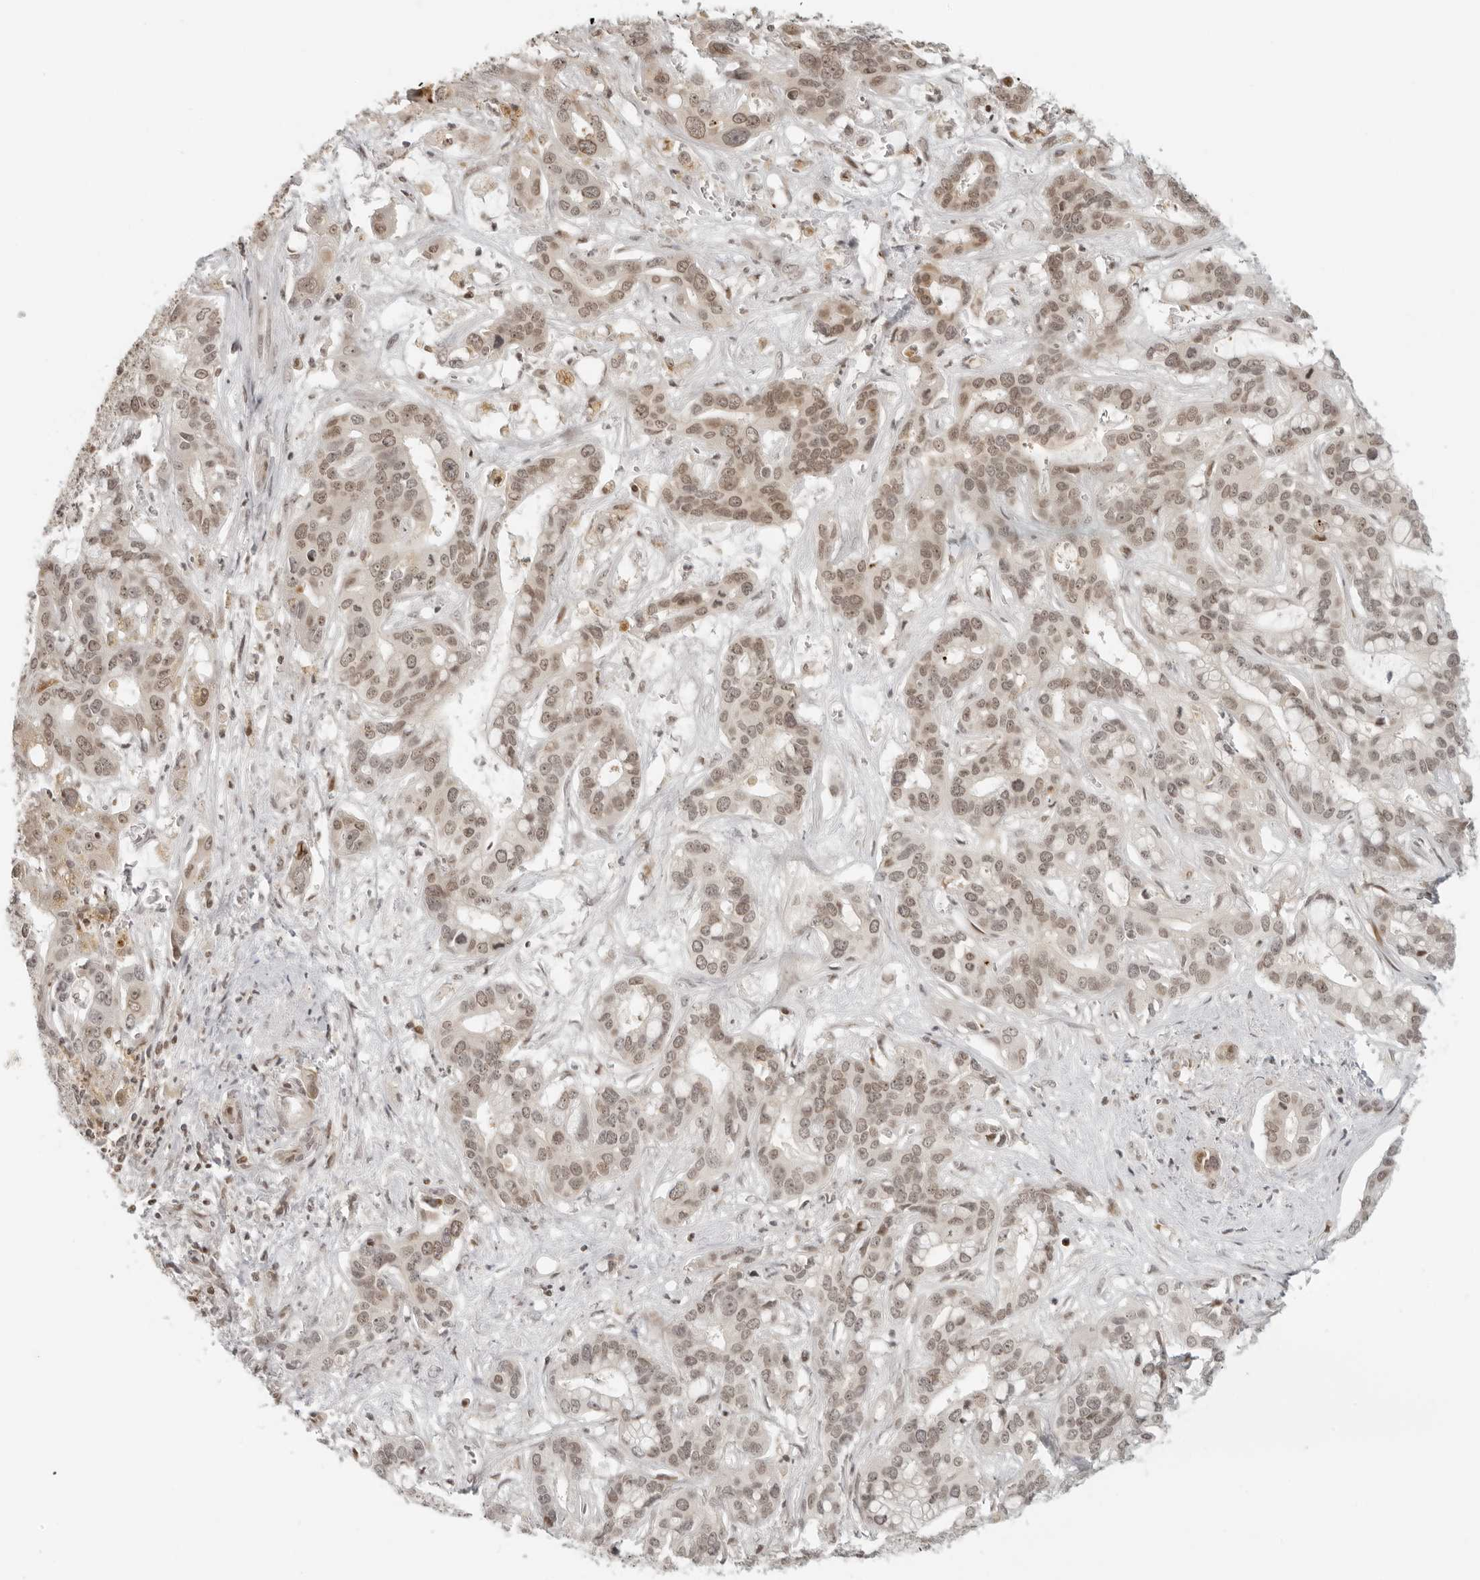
{"staining": {"intensity": "moderate", "quantity": ">75%", "location": "nuclear"}, "tissue": "liver cancer", "cell_type": "Tumor cells", "image_type": "cancer", "snomed": [{"axis": "morphology", "description": "Cholangiocarcinoma"}, {"axis": "topography", "description": "Liver"}], "caption": "The image shows staining of liver cancer (cholangiocarcinoma), revealing moderate nuclear protein positivity (brown color) within tumor cells.", "gene": "ZNF407", "patient": {"sex": "female", "age": 65}}